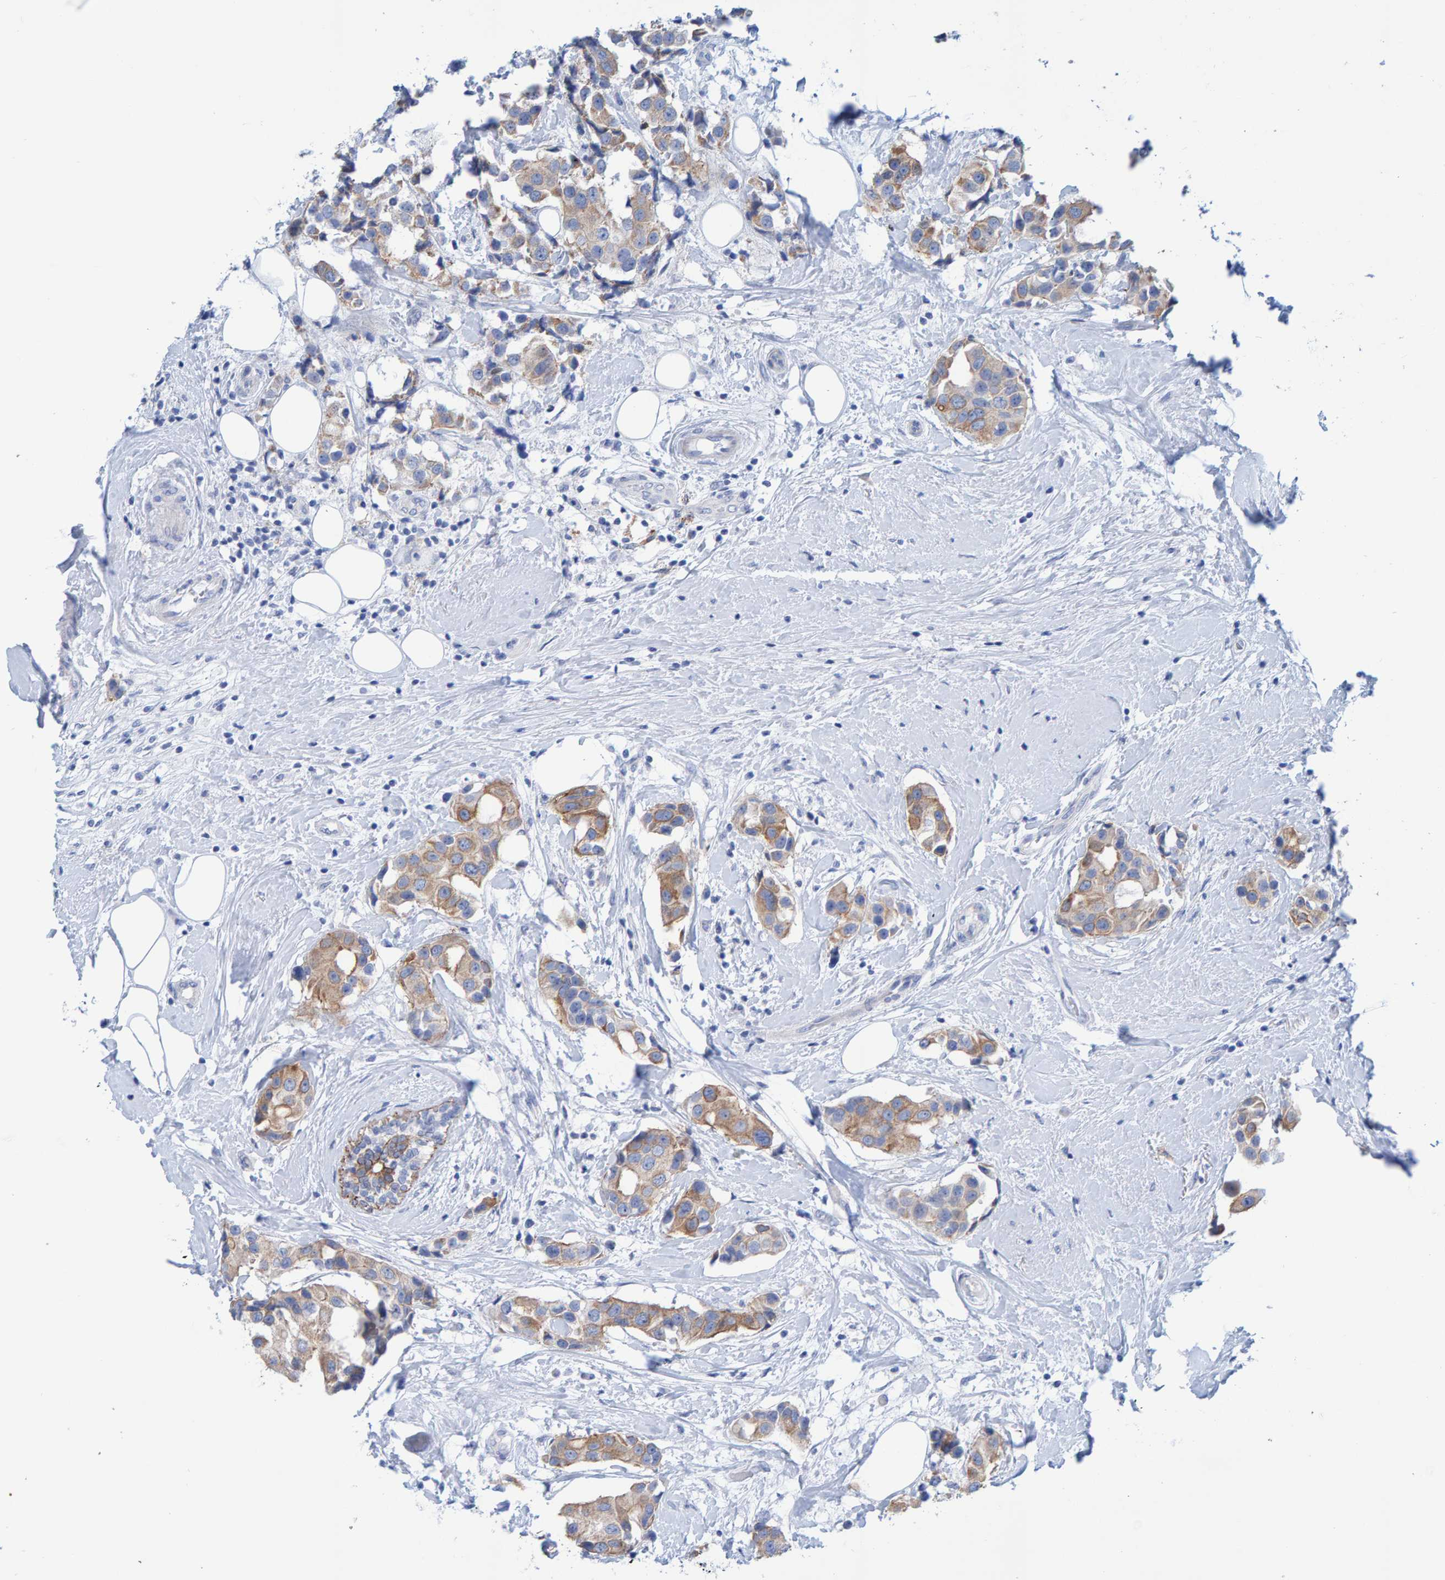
{"staining": {"intensity": "moderate", "quantity": ">75%", "location": "cytoplasmic/membranous"}, "tissue": "breast cancer", "cell_type": "Tumor cells", "image_type": "cancer", "snomed": [{"axis": "morphology", "description": "Normal tissue, NOS"}, {"axis": "morphology", "description": "Duct carcinoma"}, {"axis": "topography", "description": "Breast"}], "caption": "Human breast intraductal carcinoma stained for a protein (brown) reveals moderate cytoplasmic/membranous positive expression in approximately >75% of tumor cells.", "gene": "JAKMIP3", "patient": {"sex": "female", "age": 39}}